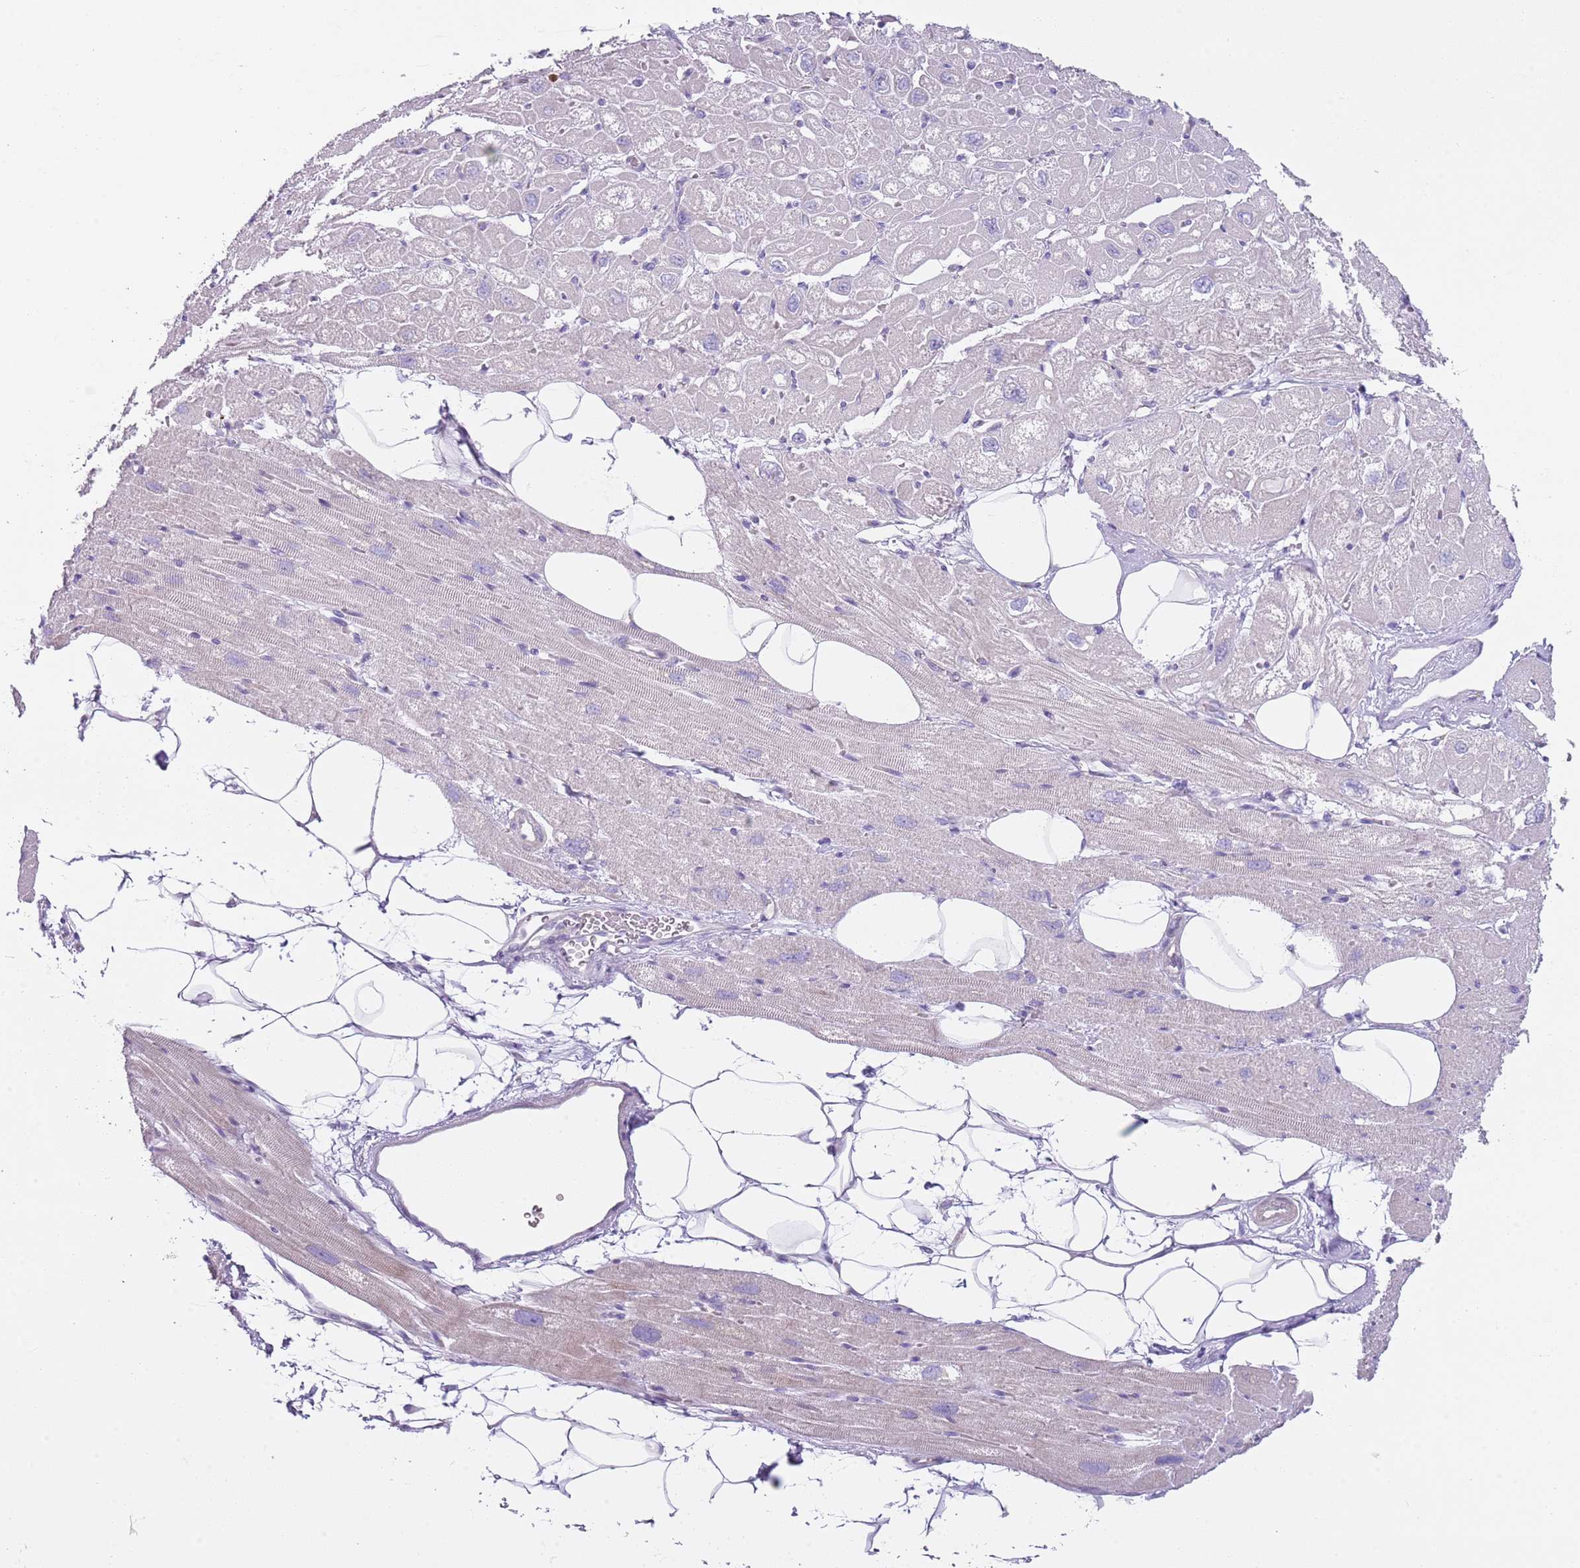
{"staining": {"intensity": "negative", "quantity": "none", "location": "none"}, "tissue": "heart muscle", "cell_type": "Cardiomyocytes", "image_type": "normal", "snomed": [{"axis": "morphology", "description": "Normal tissue, NOS"}, {"axis": "topography", "description": "Heart"}], "caption": "This is an immunohistochemistry histopathology image of unremarkable heart muscle. There is no expression in cardiomyocytes.", "gene": "CD177", "patient": {"sex": "male", "age": 50}}